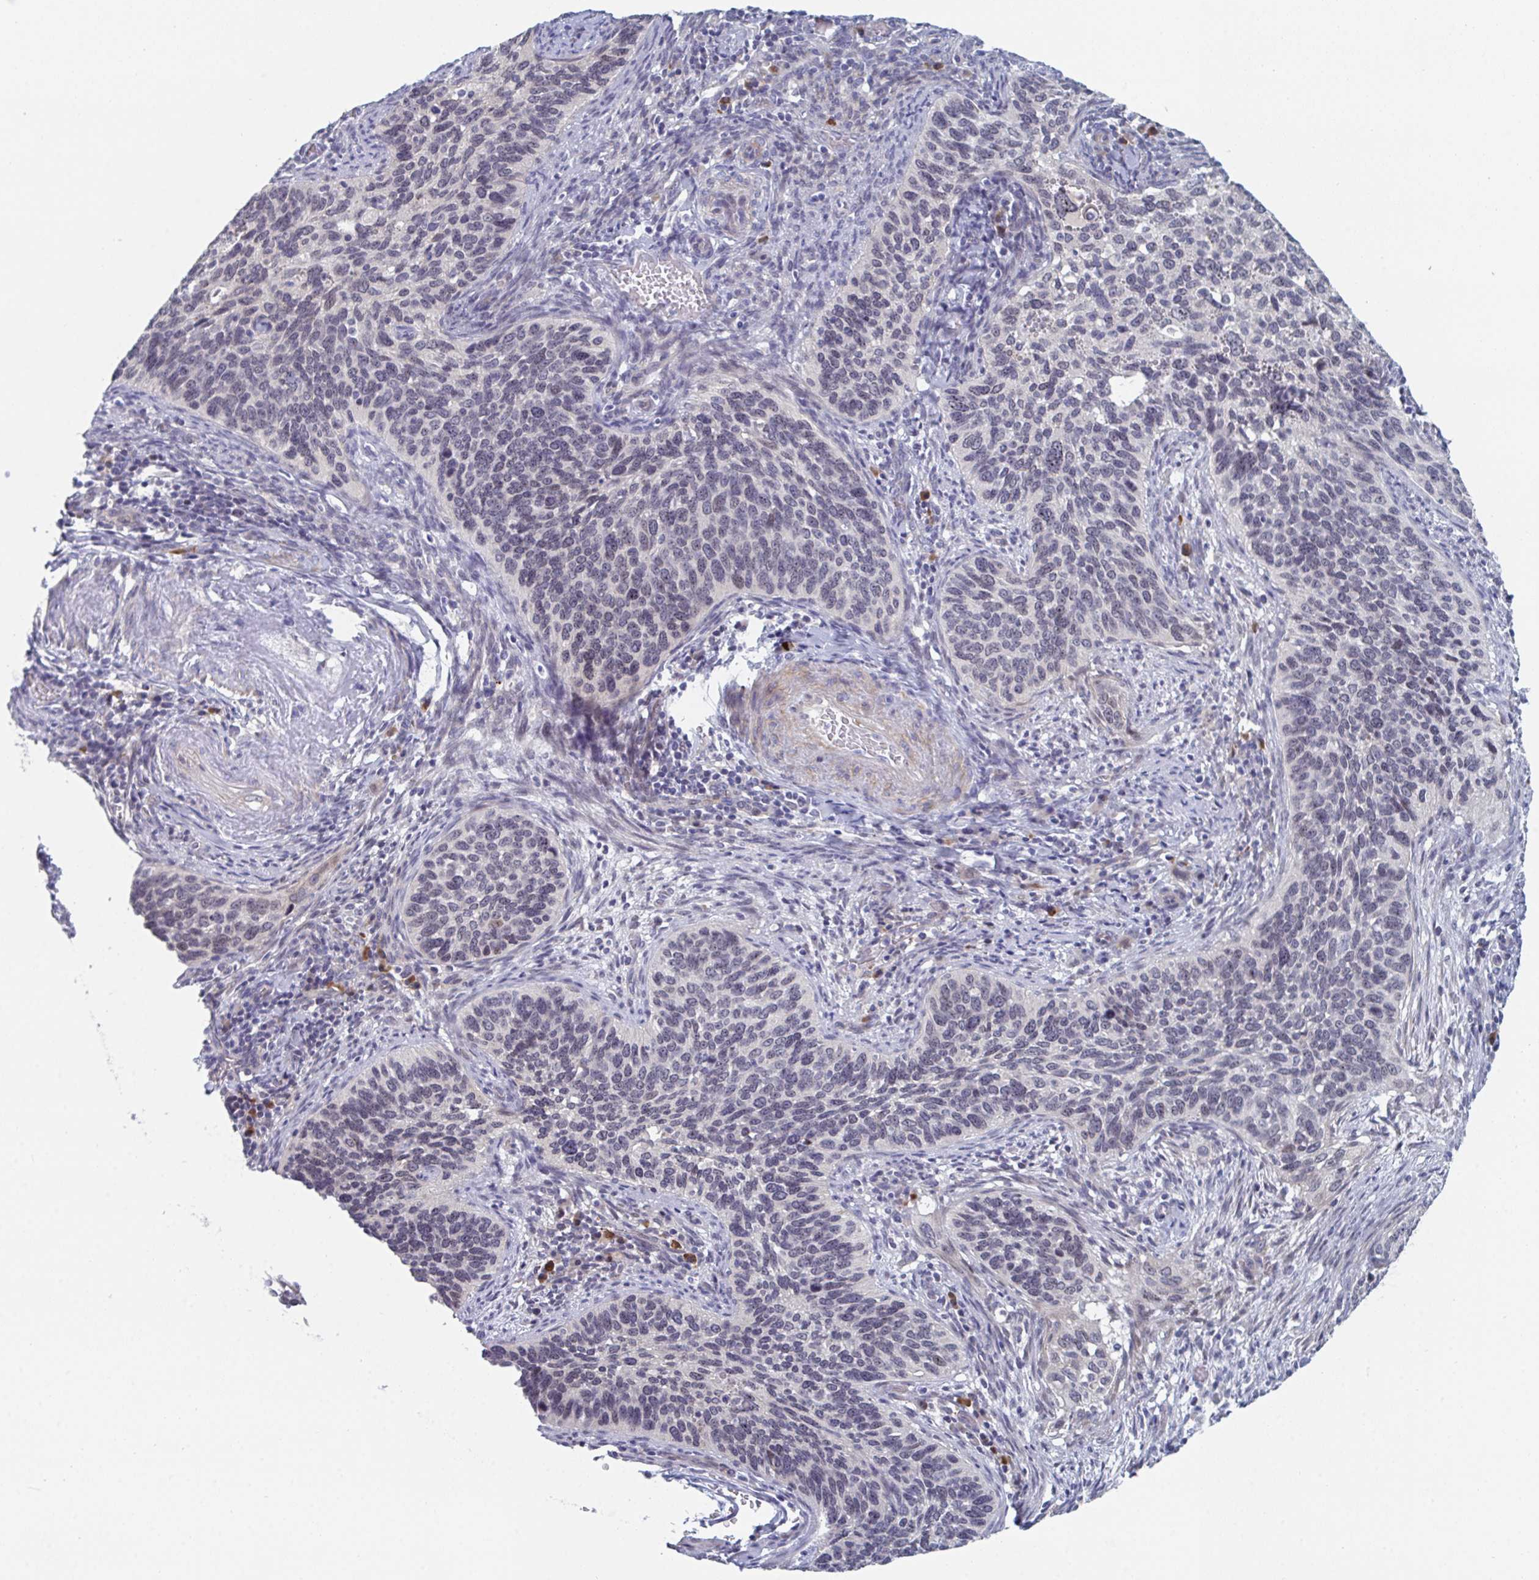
{"staining": {"intensity": "weak", "quantity": "25%-75%", "location": "nuclear"}, "tissue": "cervical cancer", "cell_type": "Tumor cells", "image_type": "cancer", "snomed": [{"axis": "morphology", "description": "Squamous cell carcinoma, NOS"}, {"axis": "topography", "description": "Cervix"}], "caption": "Immunohistochemistry (IHC) staining of squamous cell carcinoma (cervical), which shows low levels of weak nuclear expression in about 25%-75% of tumor cells indicating weak nuclear protein expression. The staining was performed using DAB (3,3'-diaminobenzidine) (brown) for protein detection and nuclei were counterstained in hematoxylin (blue).", "gene": "CENPT", "patient": {"sex": "female", "age": 51}}